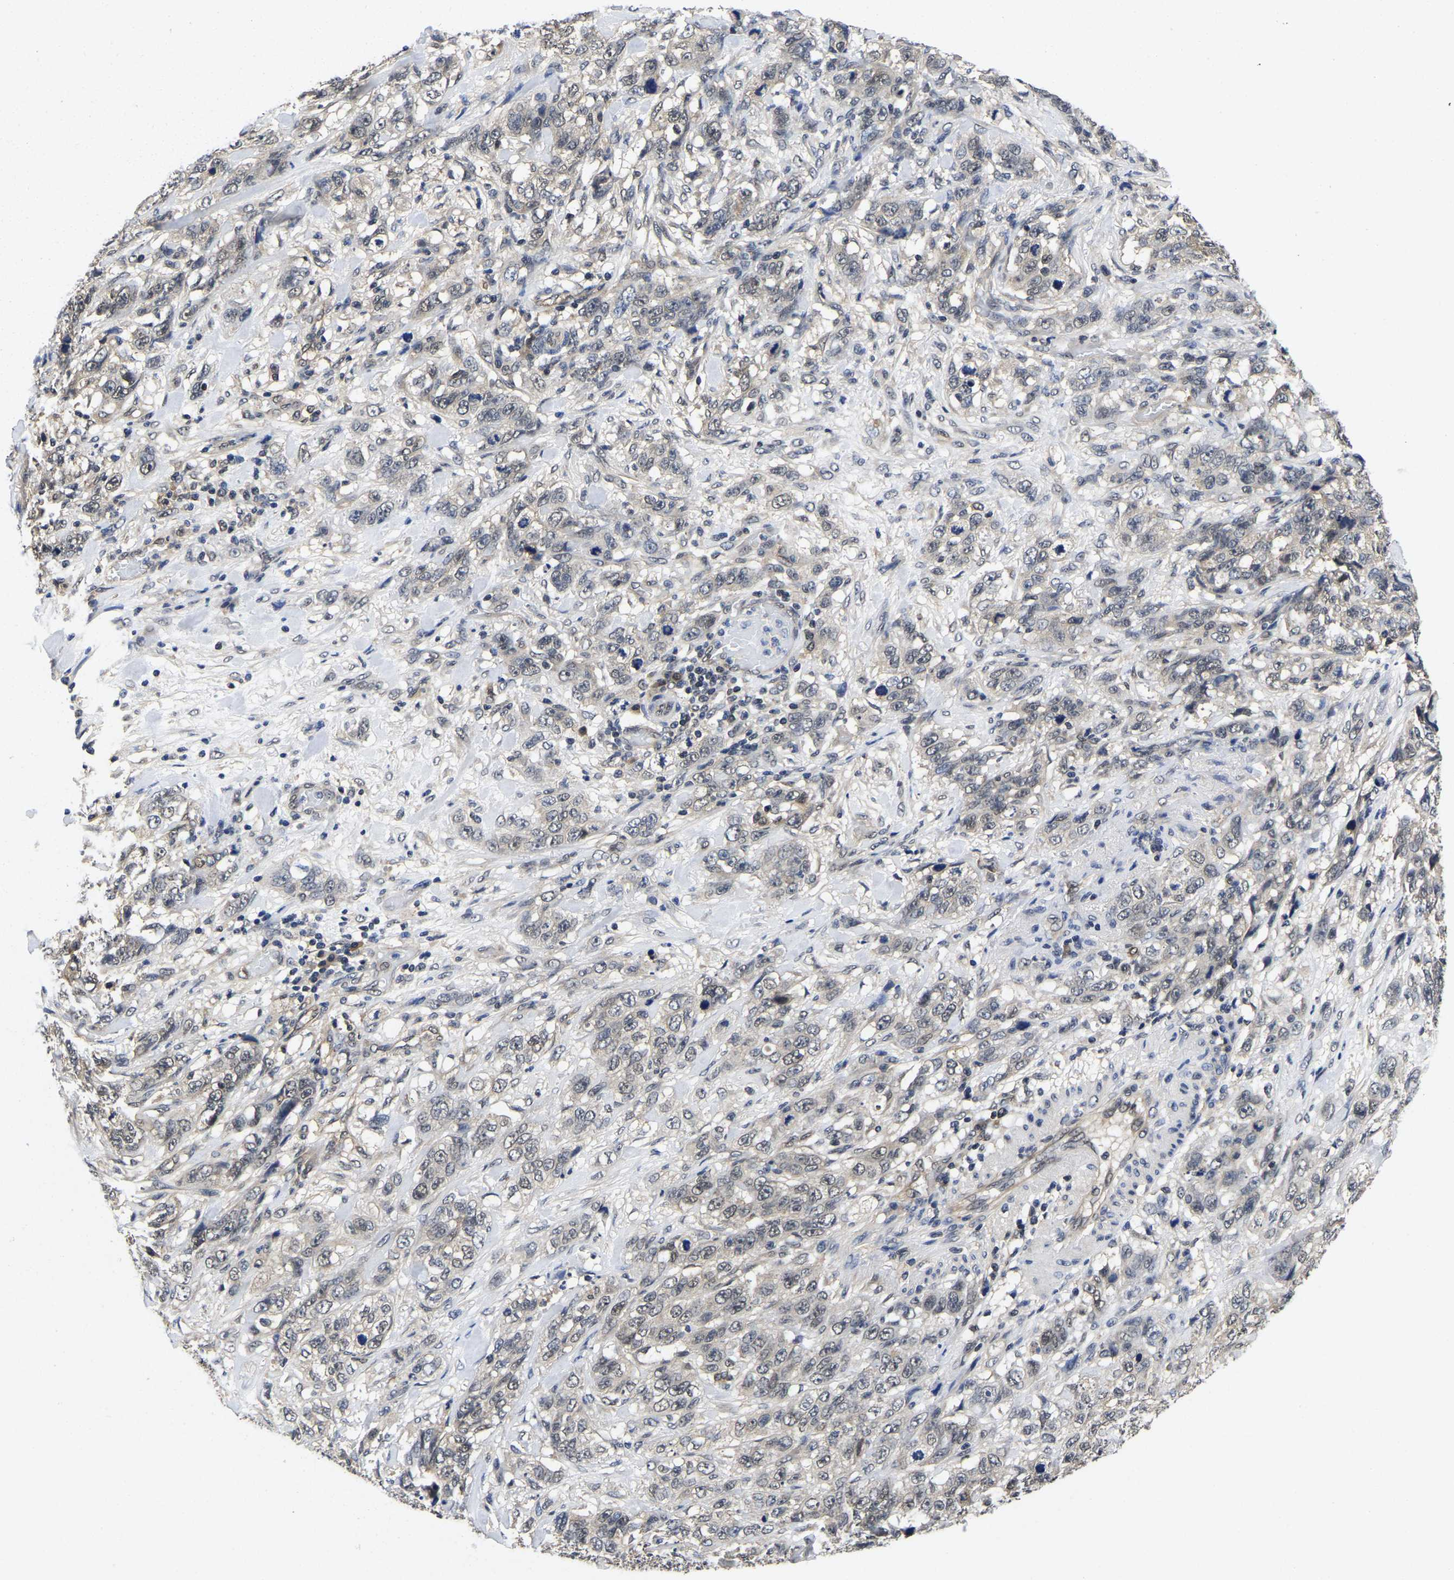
{"staining": {"intensity": "weak", "quantity": "<25%", "location": "cytoplasmic/membranous,nuclear"}, "tissue": "stomach cancer", "cell_type": "Tumor cells", "image_type": "cancer", "snomed": [{"axis": "morphology", "description": "Adenocarcinoma, NOS"}, {"axis": "topography", "description": "Stomach"}], "caption": "Tumor cells show no significant protein expression in adenocarcinoma (stomach).", "gene": "MCOLN2", "patient": {"sex": "male", "age": 48}}